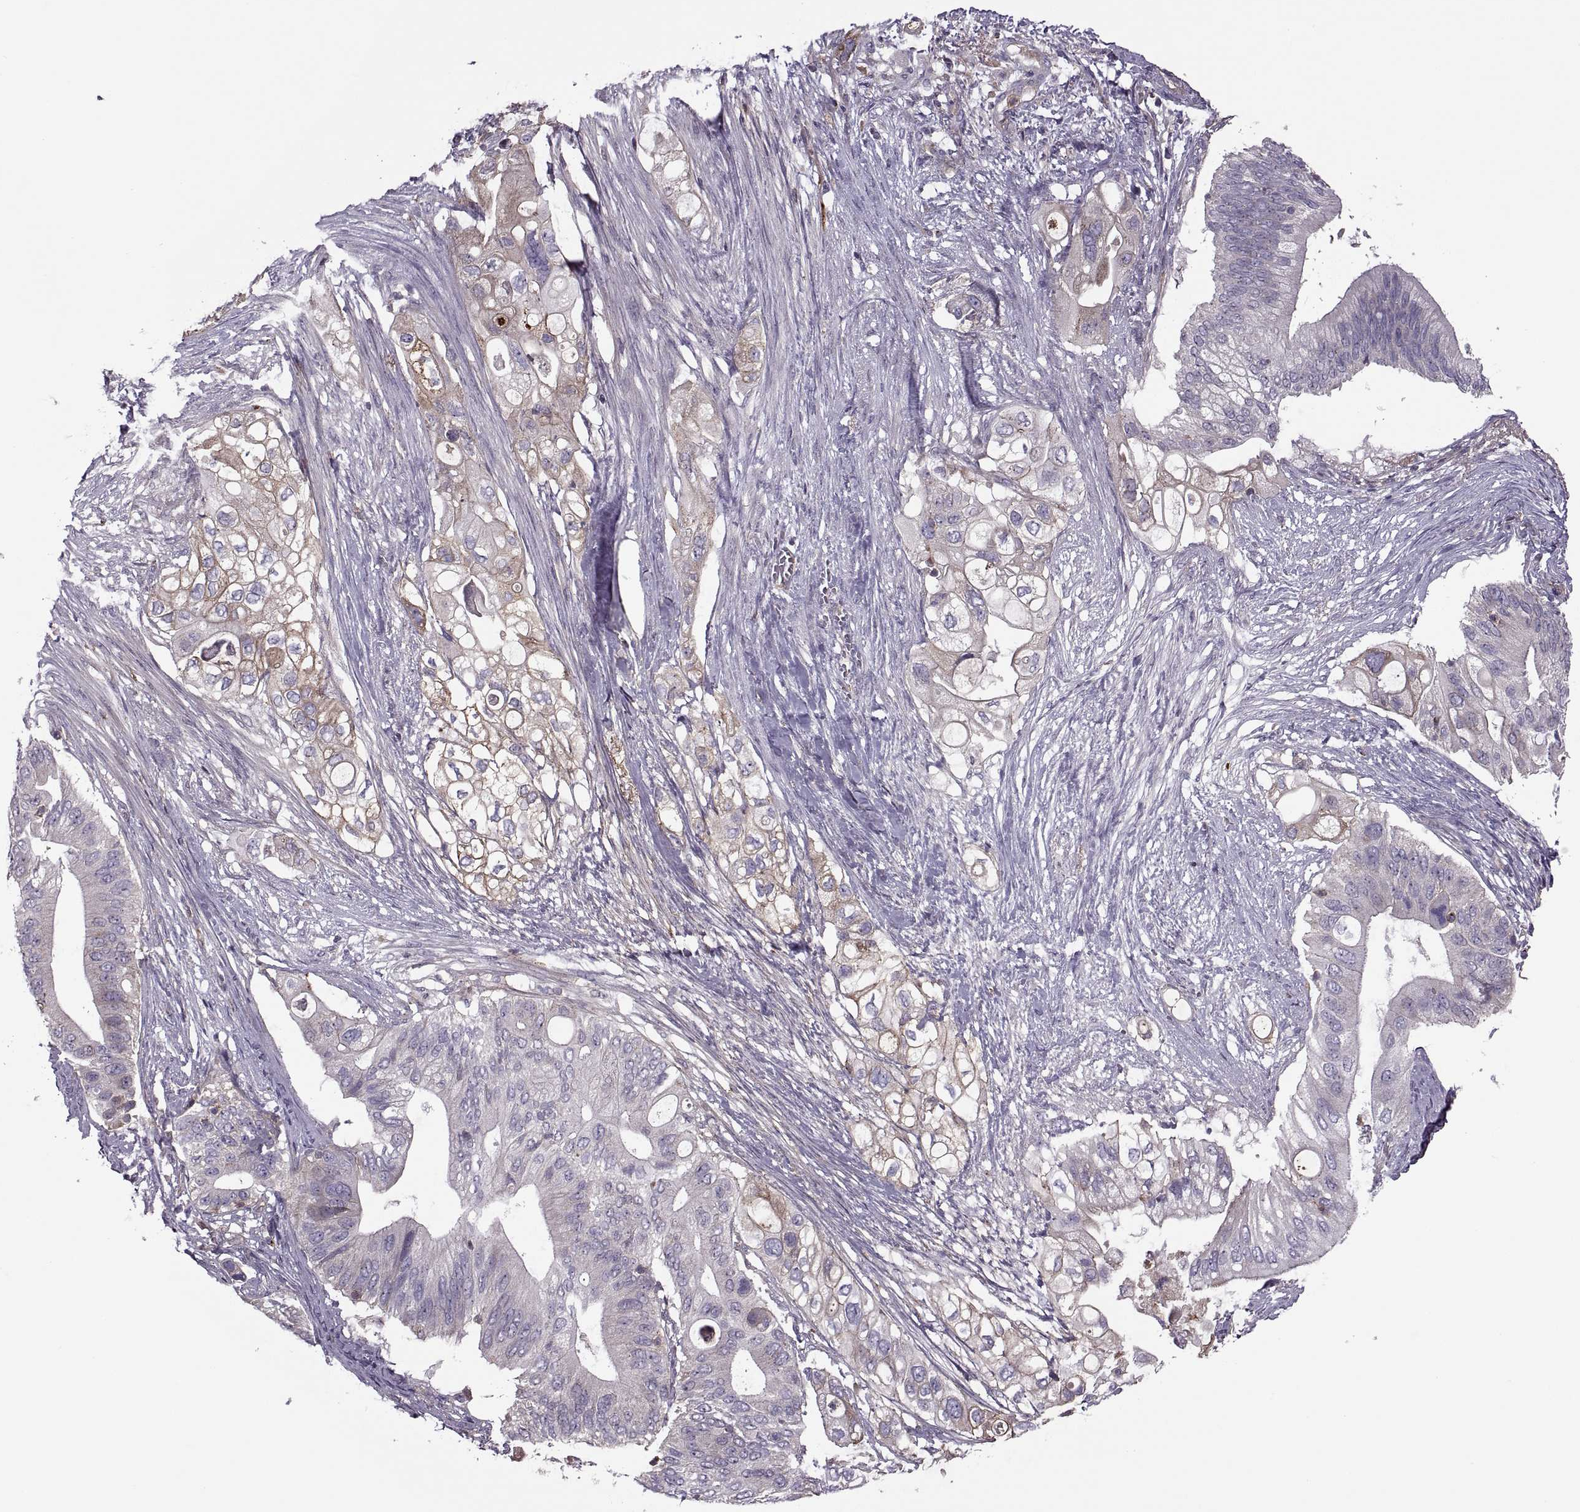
{"staining": {"intensity": "weak", "quantity": "<25%", "location": "cytoplasmic/membranous"}, "tissue": "pancreatic cancer", "cell_type": "Tumor cells", "image_type": "cancer", "snomed": [{"axis": "morphology", "description": "Adenocarcinoma, NOS"}, {"axis": "topography", "description": "Pancreas"}], "caption": "A high-resolution image shows immunohistochemistry staining of adenocarcinoma (pancreatic), which demonstrates no significant expression in tumor cells. (Immunohistochemistry, brightfield microscopy, high magnification).", "gene": "SLC2A3", "patient": {"sex": "female", "age": 72}}